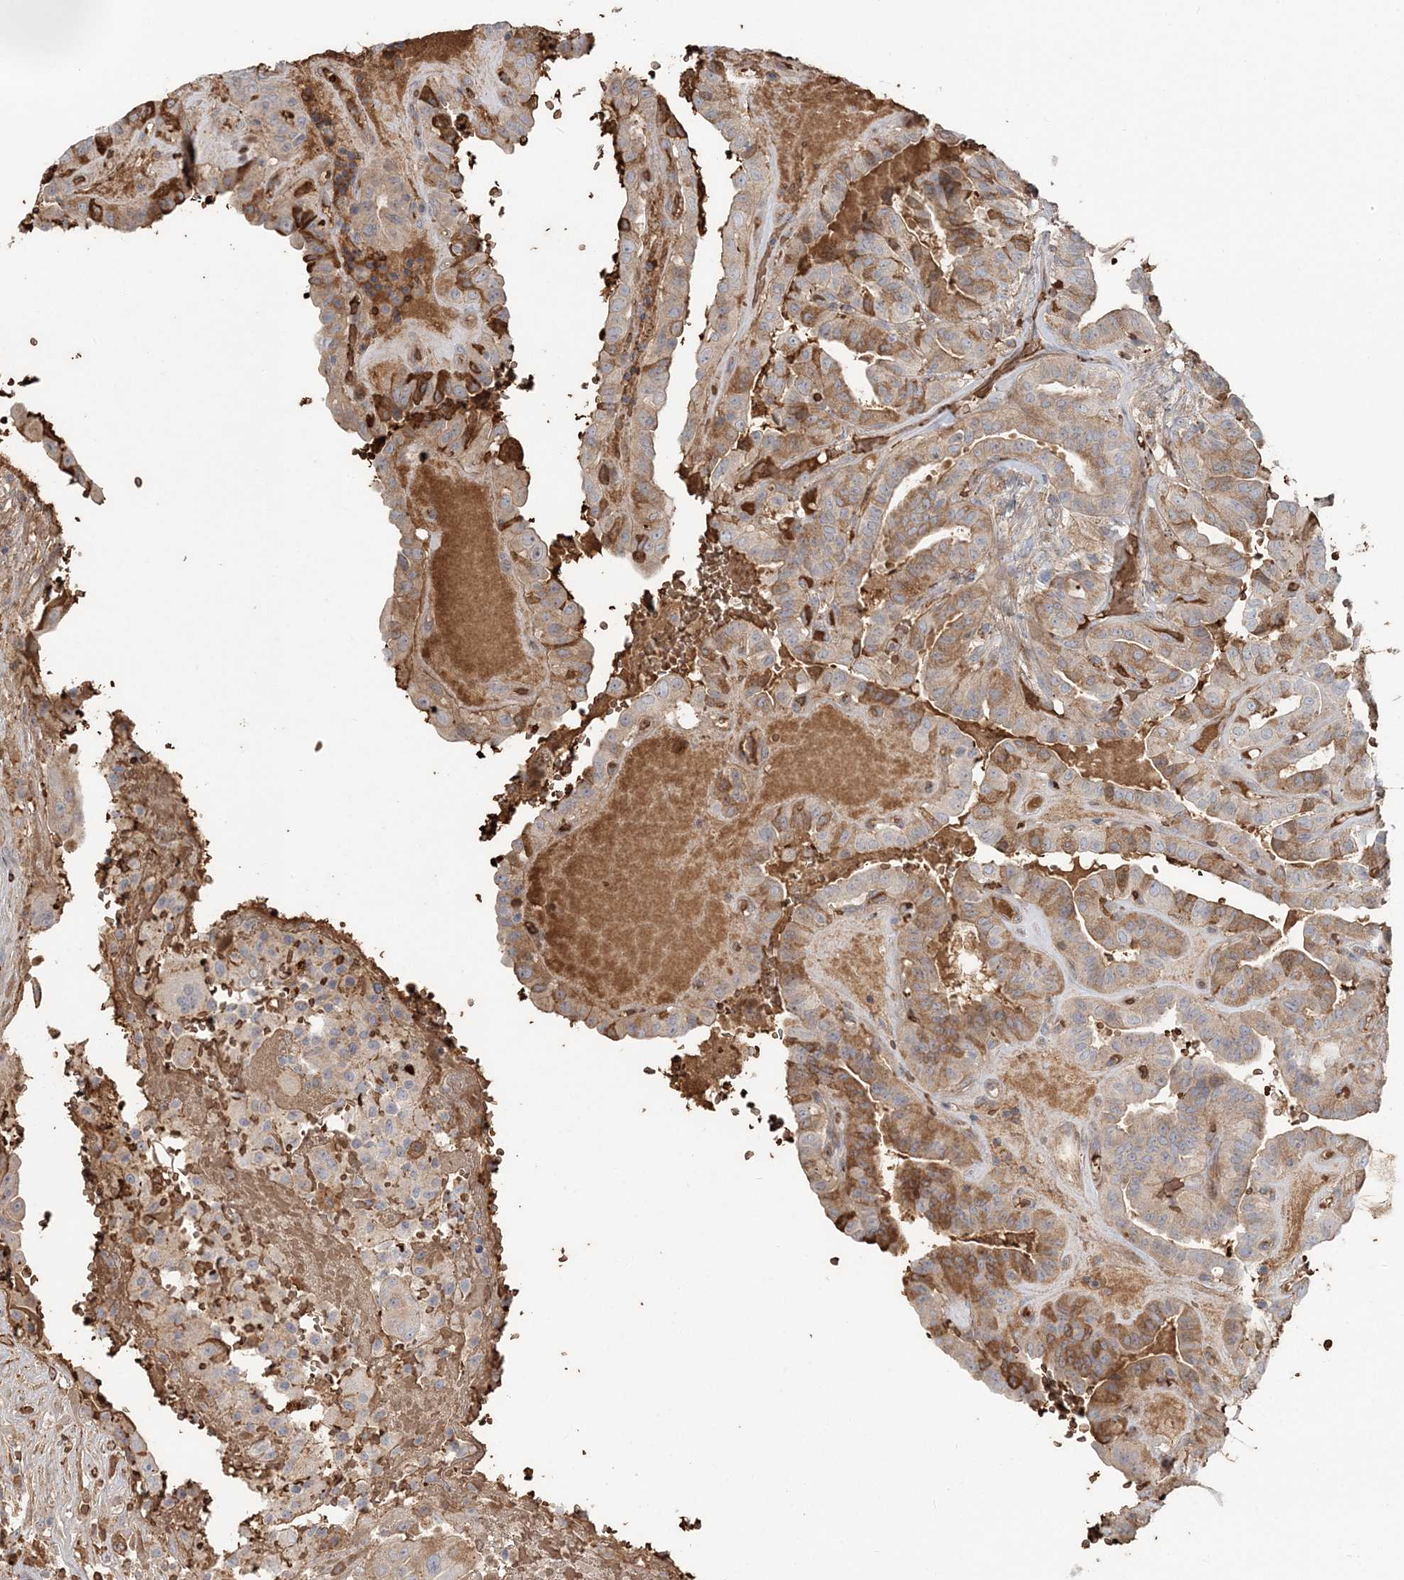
{"staining": {"intensity": "moderate", "quantity": "<25%", "location": "cytoplasmic/membranous"}, "tissue": "thyroid cancer", "cell_type": "Tumor cells", "image_type": "cancer", "snomed": [{"axis": "morphology", "description": "Papillary adenocarcinoma, NOS"}, {"axis": "topography", "description": "Thyroid gland"}], "caption": "Immunohistochemistry (IHC) staining of thyroid cancer, which displays low levels of moderate cytoplasmic/membranous positivity in approximately <25% of tumor cells indicating moderate cytoplasmic/membranous protein positivity. The staining was performed using DAB (3,3'-diaminobenzidine) (brown) for protein detection and nuclei were counterstained in hematoxylin (blue).", "gene": "SERINC1", "patient": {"sex": "male", "age": 77}}